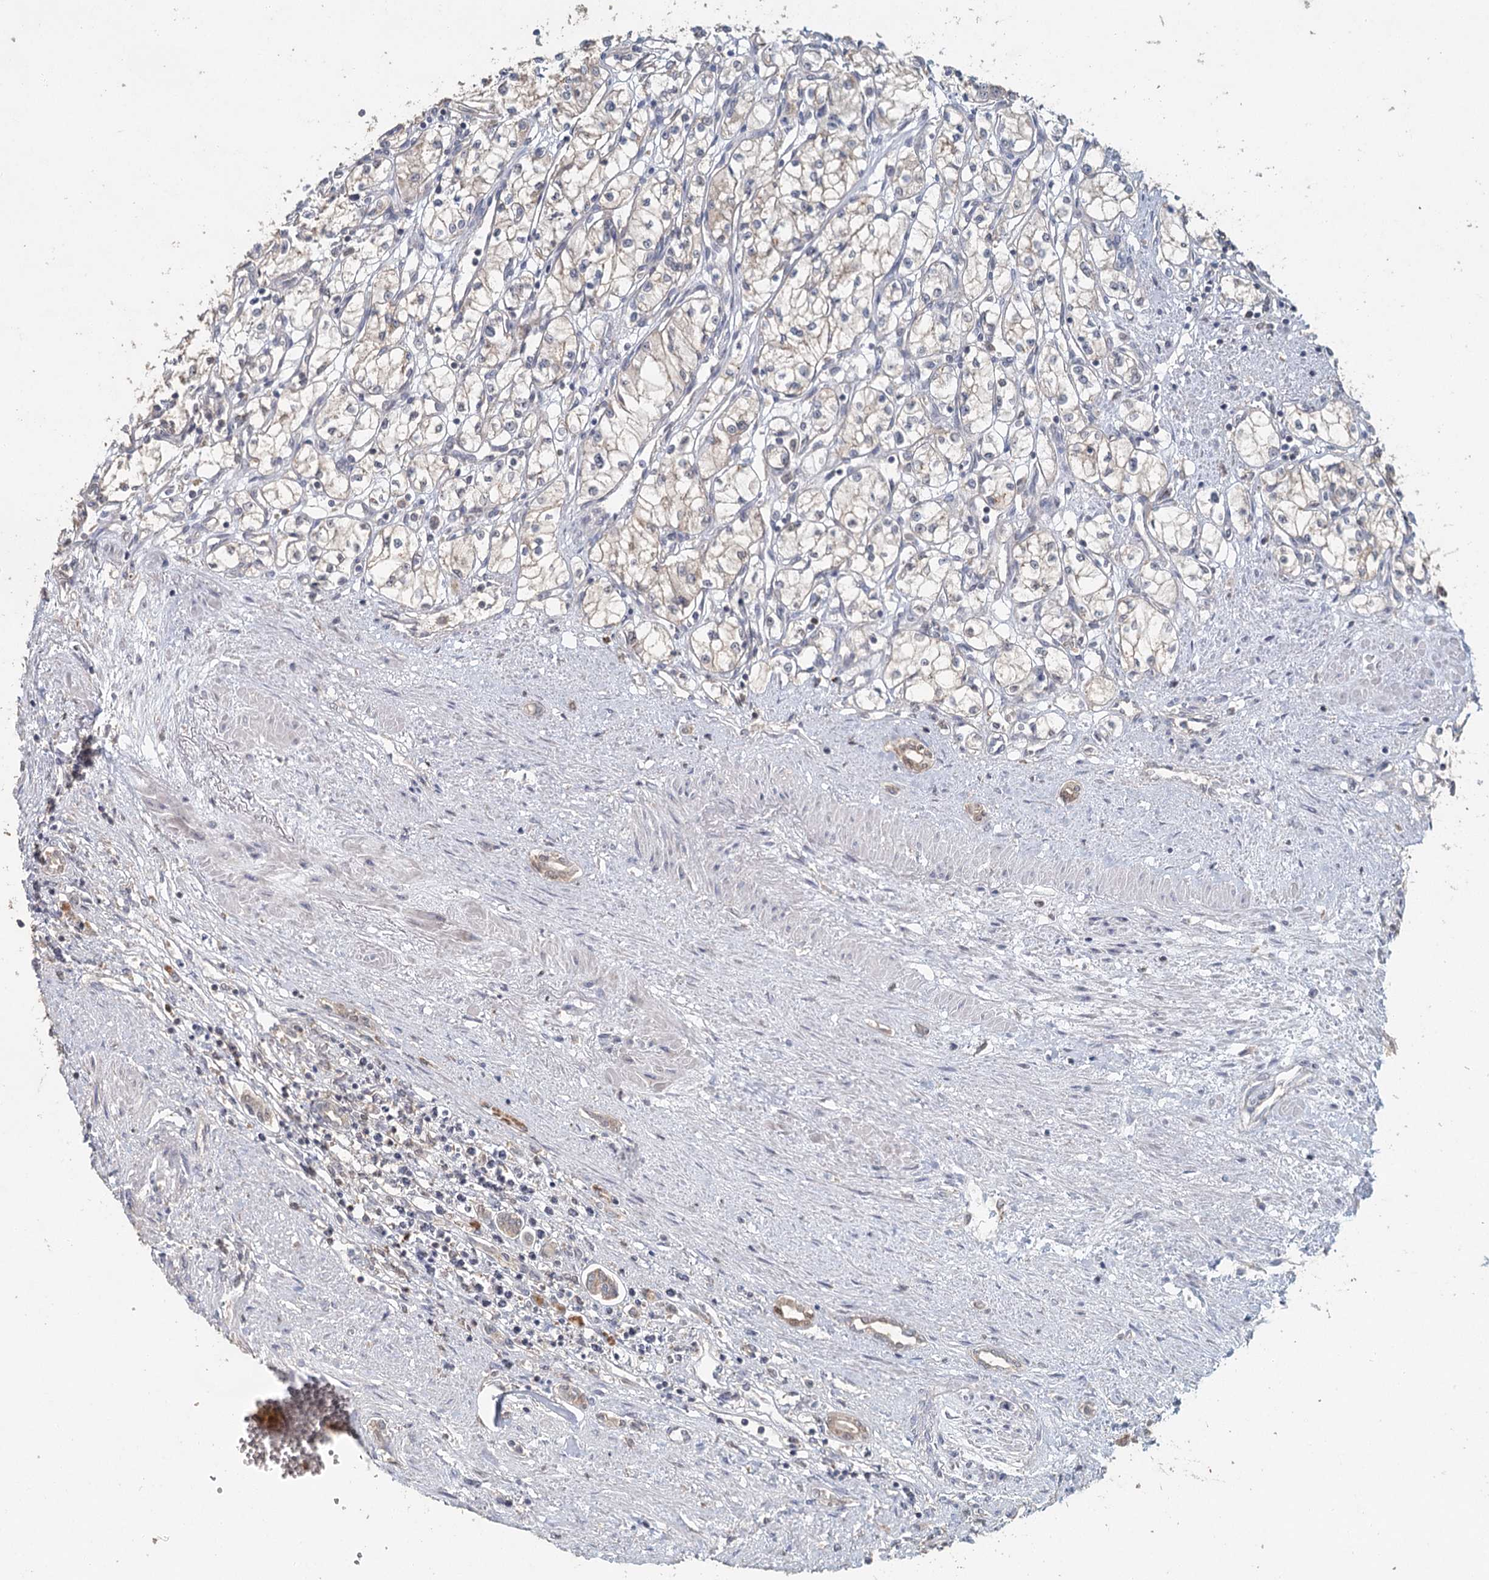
{"staining": {"intensity": "negative", "quantity": "none", "location": "none"}, "tissue": "renal cancer", "cell_type": "Tumor cells", "image_type": "cancer", "snomed": [{"axis": "morphology", "description": "Adenocarcinoma, NOS"}, {"axis": "topography", "description": "Kidney"}], "caption": "This is an immunohistochemistry (IHC) photomicrograph of human renal cancer (adenocarcinoma). There is no staining in tumor cells.", "gene": "ADK", "patient": {"sex": "male", "age": 59}}